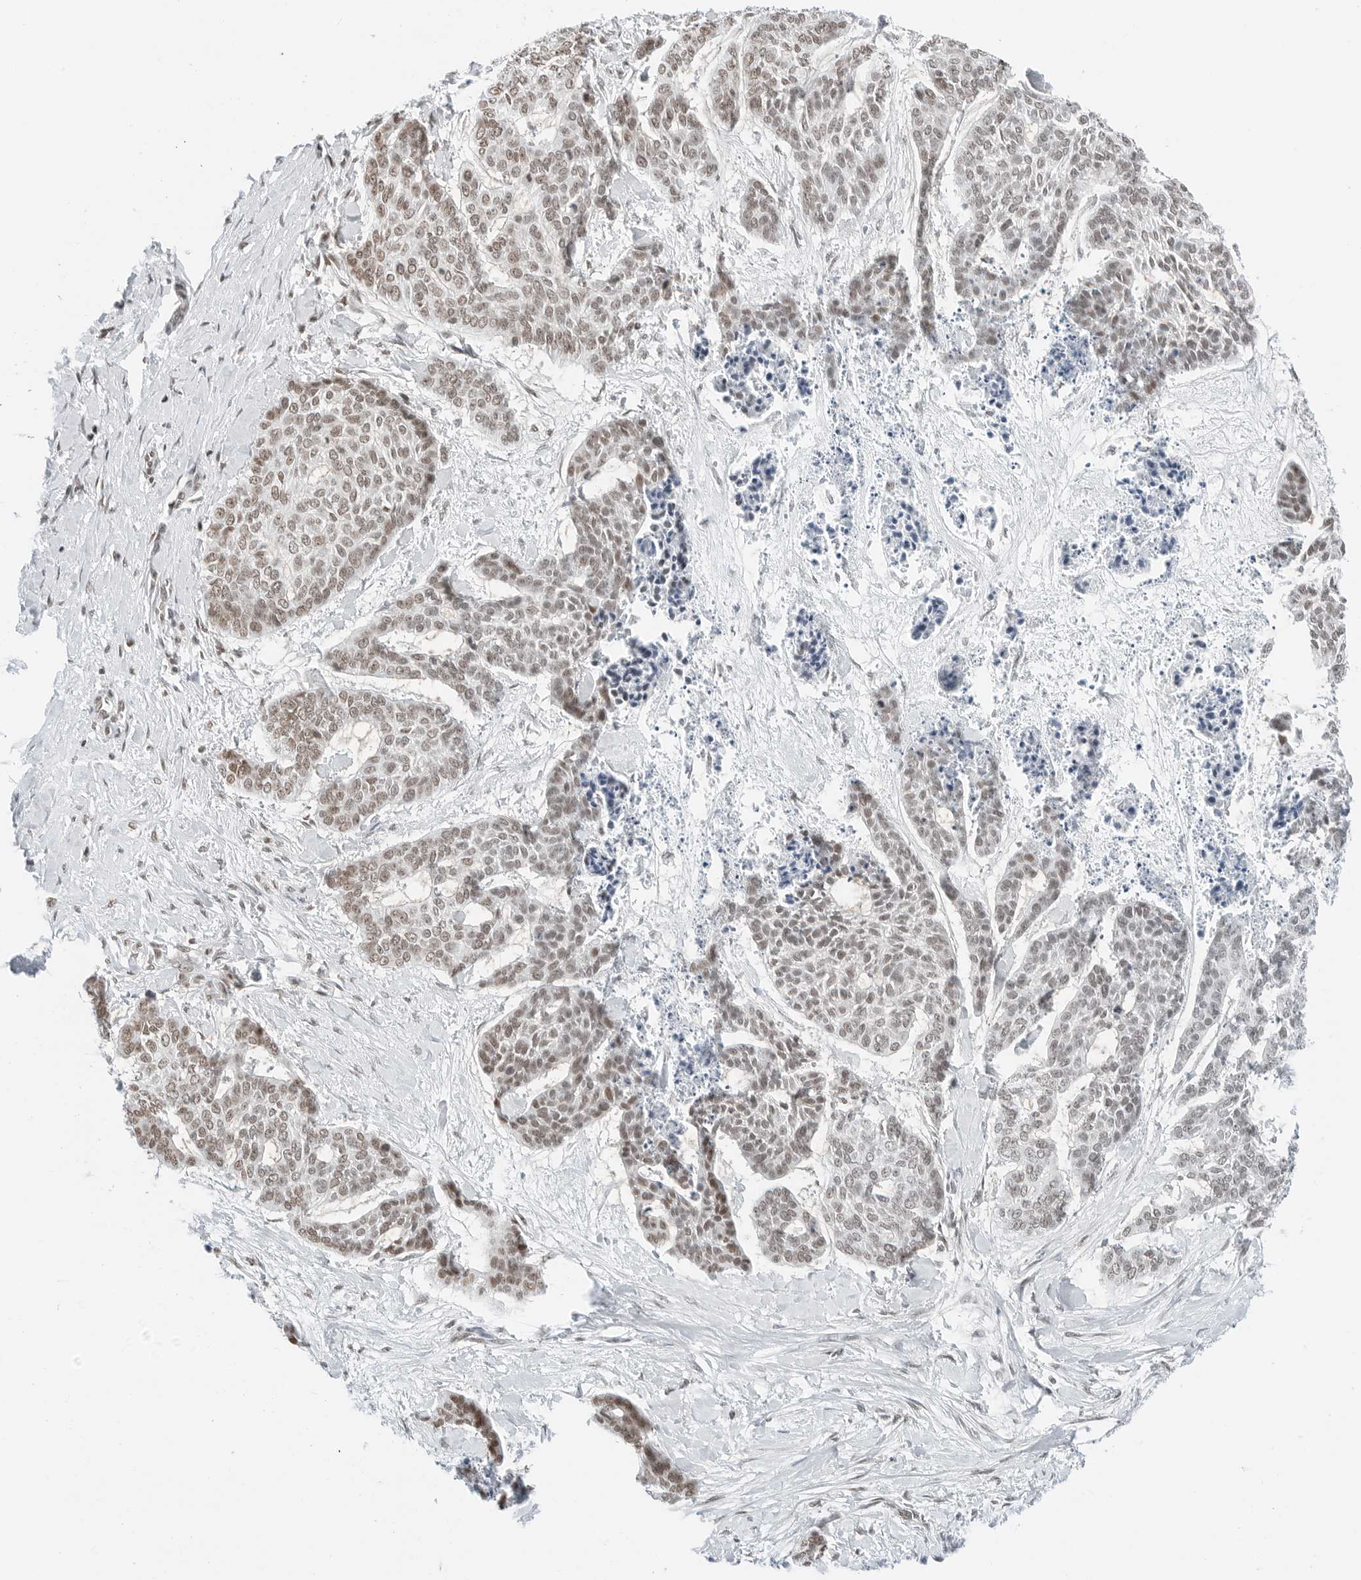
{"staining": {"intensity": "weak", "quantity": ">75%", "location": "nuclear"}, "tissue": "skin cancer", "cell_type": "Tumor cells", "image_type": "cancer", "snomed": [{"axis": "morphology", "description": "Basal cell carcinoma"}, {"axis": "topography", "description": "Skin"}], "caption": "Basal cell carcinoma (skin) tissue shows weak nuclear positivity in about >75% of tumor cells, visualized by immunohistochemistry. The staining is performed using DAB (3,3'-diaminobenzidine) brown chromogen to label protein expression. The nuclei are counter-stained blue using hematoxylin.", "gene": "CRTC2", "patient": {"sex": "female", "age": 64}}